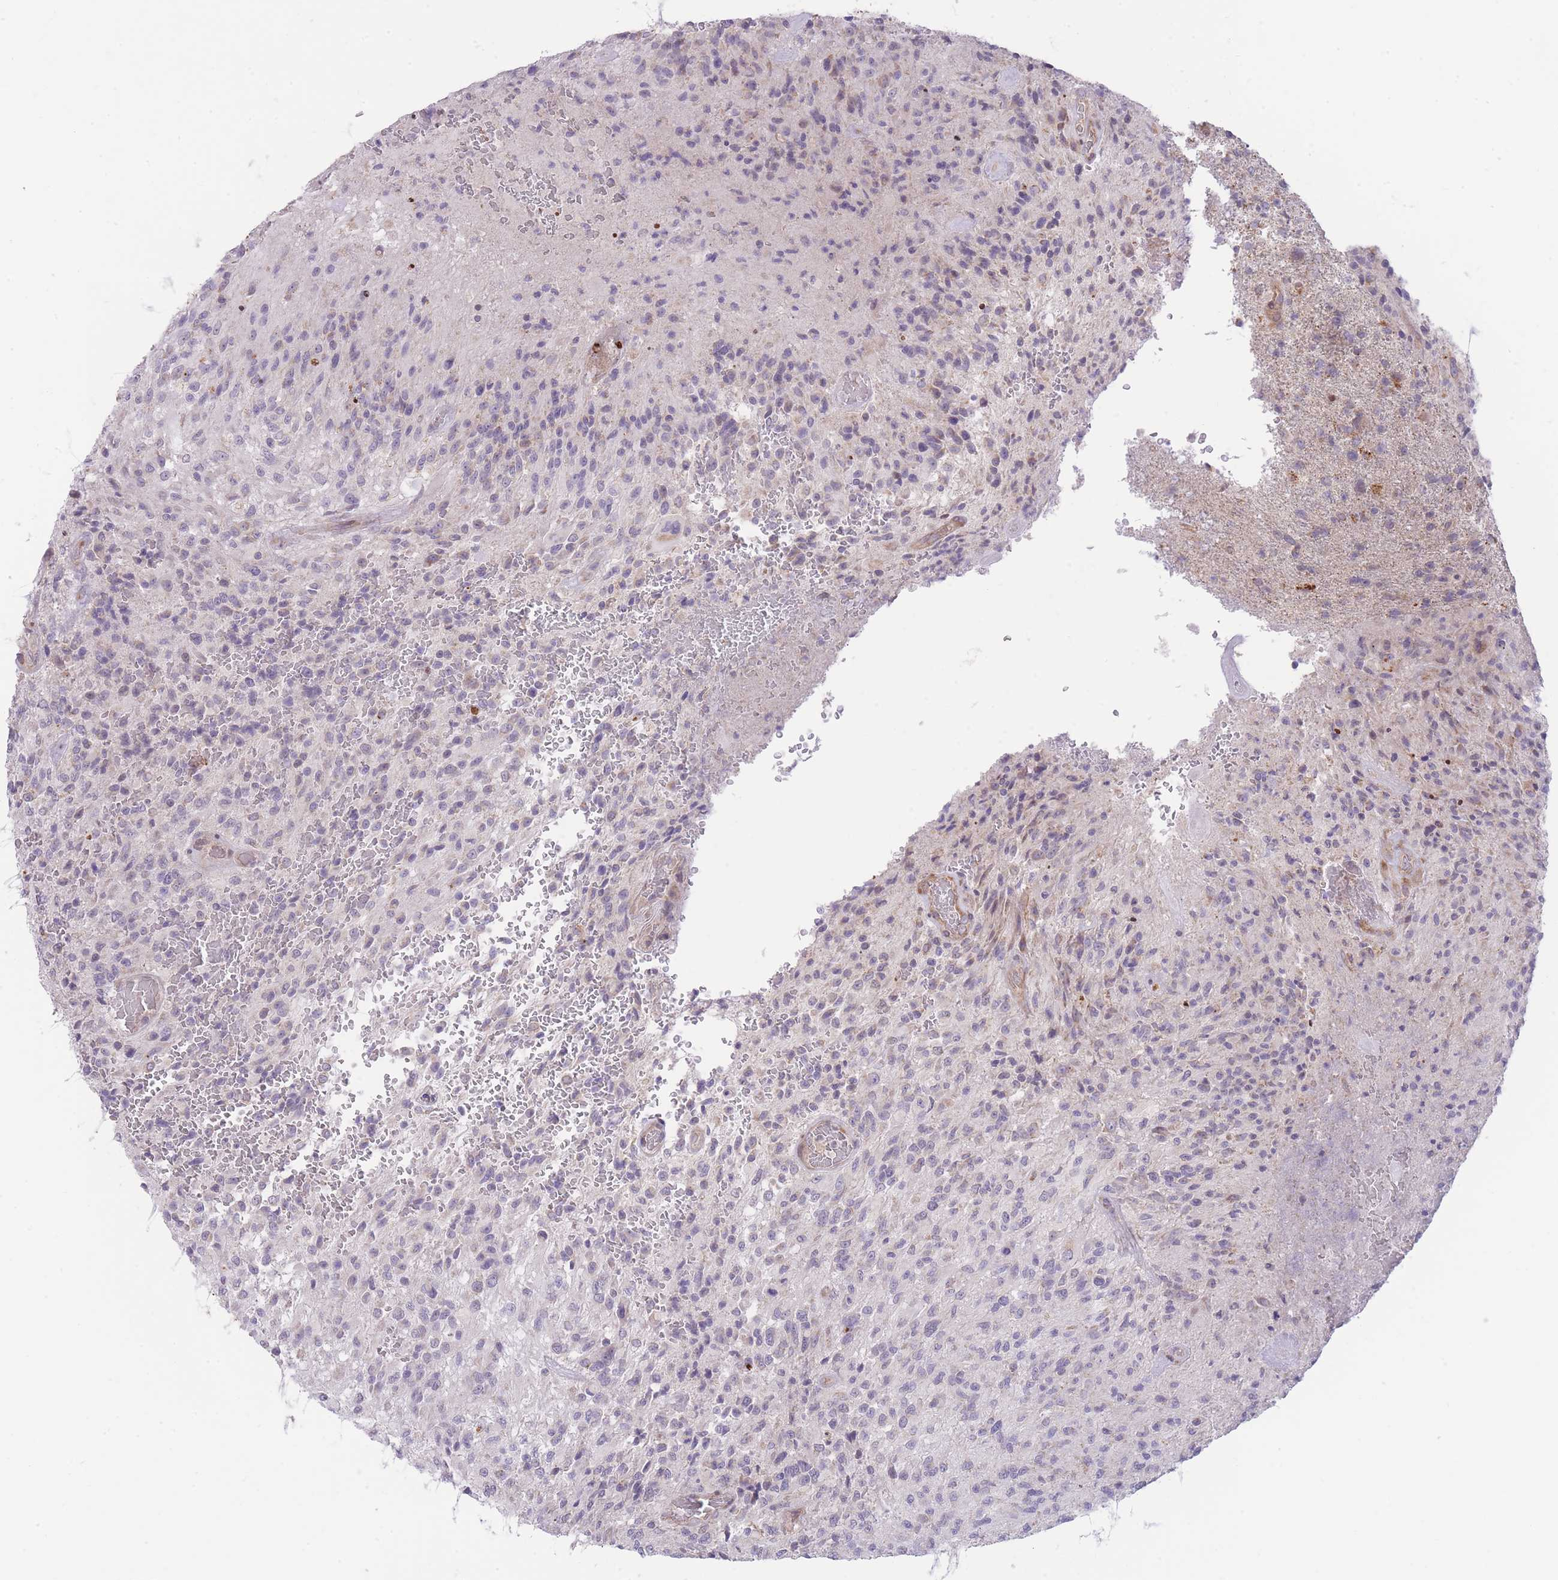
{"staining": {"intensity": "weak", "quantity": "<25%", "location": "cytoplasmic/membranous"}, "tissue": "glioma", "cell_type": "Tumor cells", "image_type": "cancer", "snomed": [{"axis": "morphology", "description": "Normal tissue, NOS"}, {"axis": "morphology", "description": "Glioma, malignant, High grade"}, {"axis": "topography", "description": "Cerebral cortex"}], "caption": "Malignant high-grade glioma stained for a protein using immunohistochemistry (IHC) exhibits no positivity tumor cells.", "gene": "BOLA2B", "patient": {"sex": "male", "age": 56}}